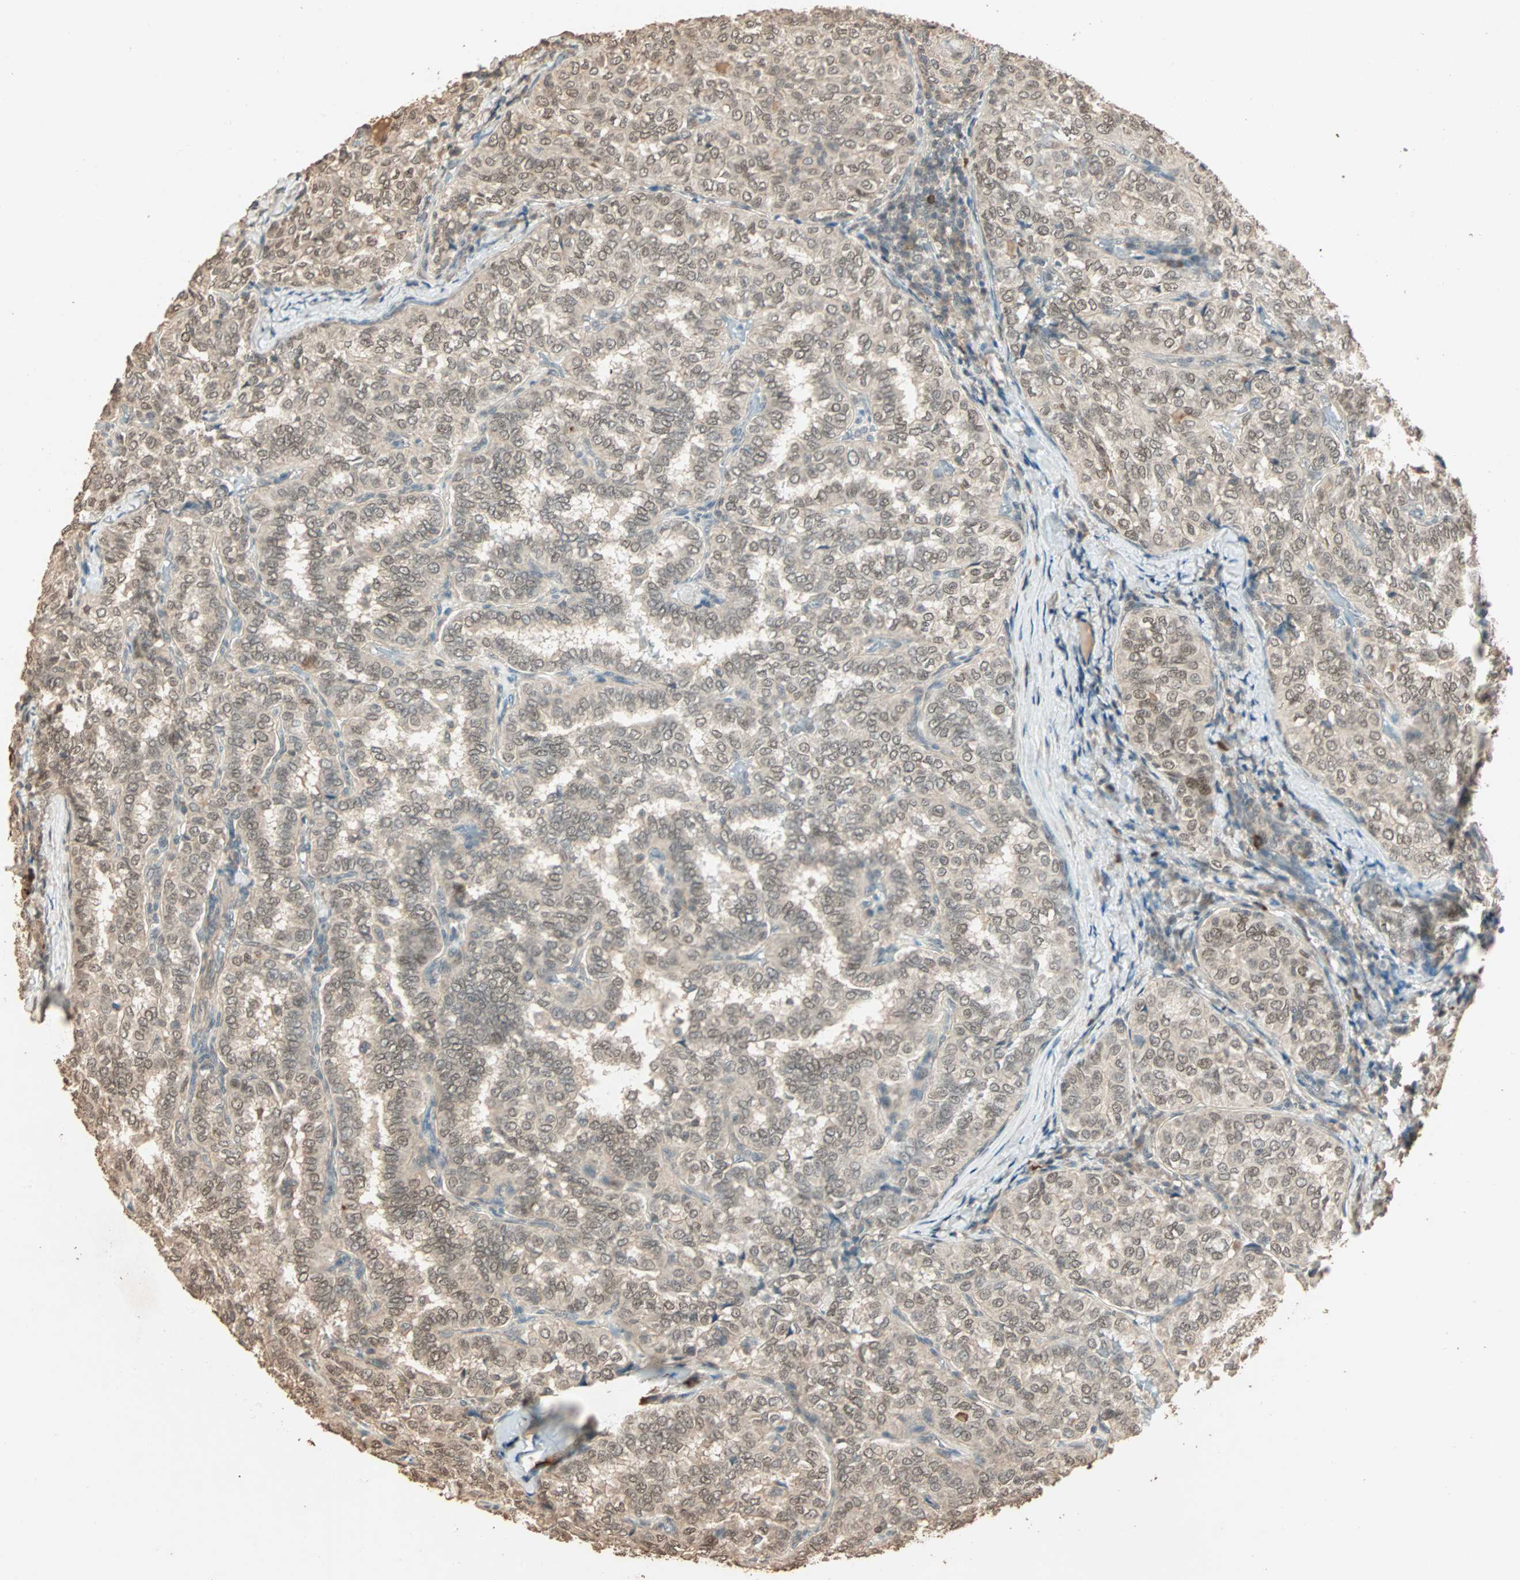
{"staining": {"intensity": "moderate", "quantity": ">75%", "location": "cytoplasmic/membranous,nuclear"}, "tissue": "thyroid cancer", "cell_type": "Tumor cells", "image_type": "cancer", "snomed": [{"axis": "morphology", "description": "Normal tissue, NOS"}, {"axis": "morphology", "description": "Papillary adenocarcinoma, NOS"}, {"axis": "topography", "description": "Thyroid gland"}], "caption": "Protein analysis of papillary adenocarcinoma (thyroid) tissue displays moderate cytoplasmic/membranous and nuclear positivity in approximately >75% of tumor cells. The staining was performed using DAB (3,3'-diaminobenzidine) to visualize the protein expression in brown, while the nuclei were stained in blue with hematoxylin (Magnification: 20x).", "gene": "ZBTB33", "patient": {"sex": "female", "age": 30}}